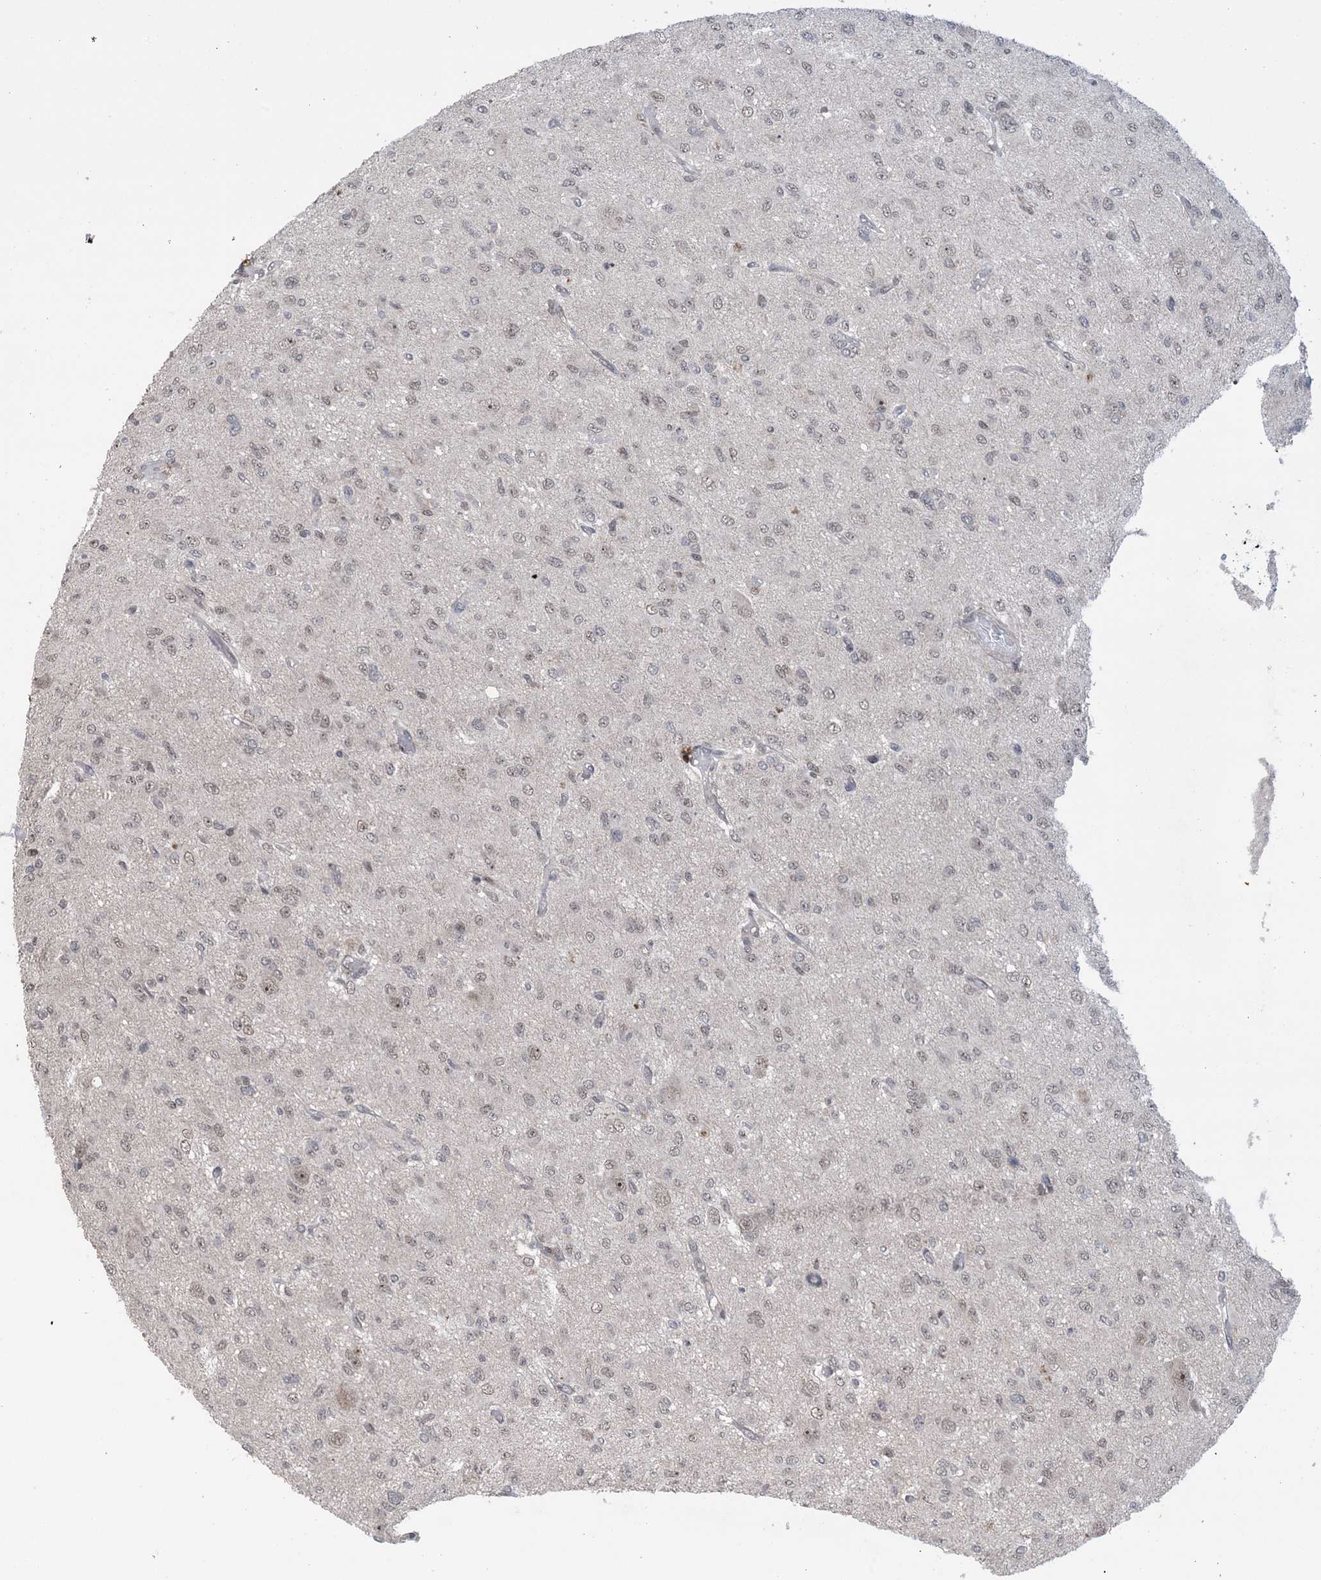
{"staining": {"intensity": "weak", "quantity": "<25%", "location": "nuclear"}, "tissue": "glioma", "cell_type": "Tumor cells", "image_type": "cancer", "snomed": [{"axis": "morphology", "description": "Glioma, malignant, High grade"}, {"axis": "topography", "description": "Brain"}], "caption": "An immunohistochemistry photomicrograph of malignant glioma (high-grade) is shown. There is no staining in tumor cells of malignant glioma (high-grade).", "gene": "ZNF710", "patient": {"sex": "female", "age": 59}}